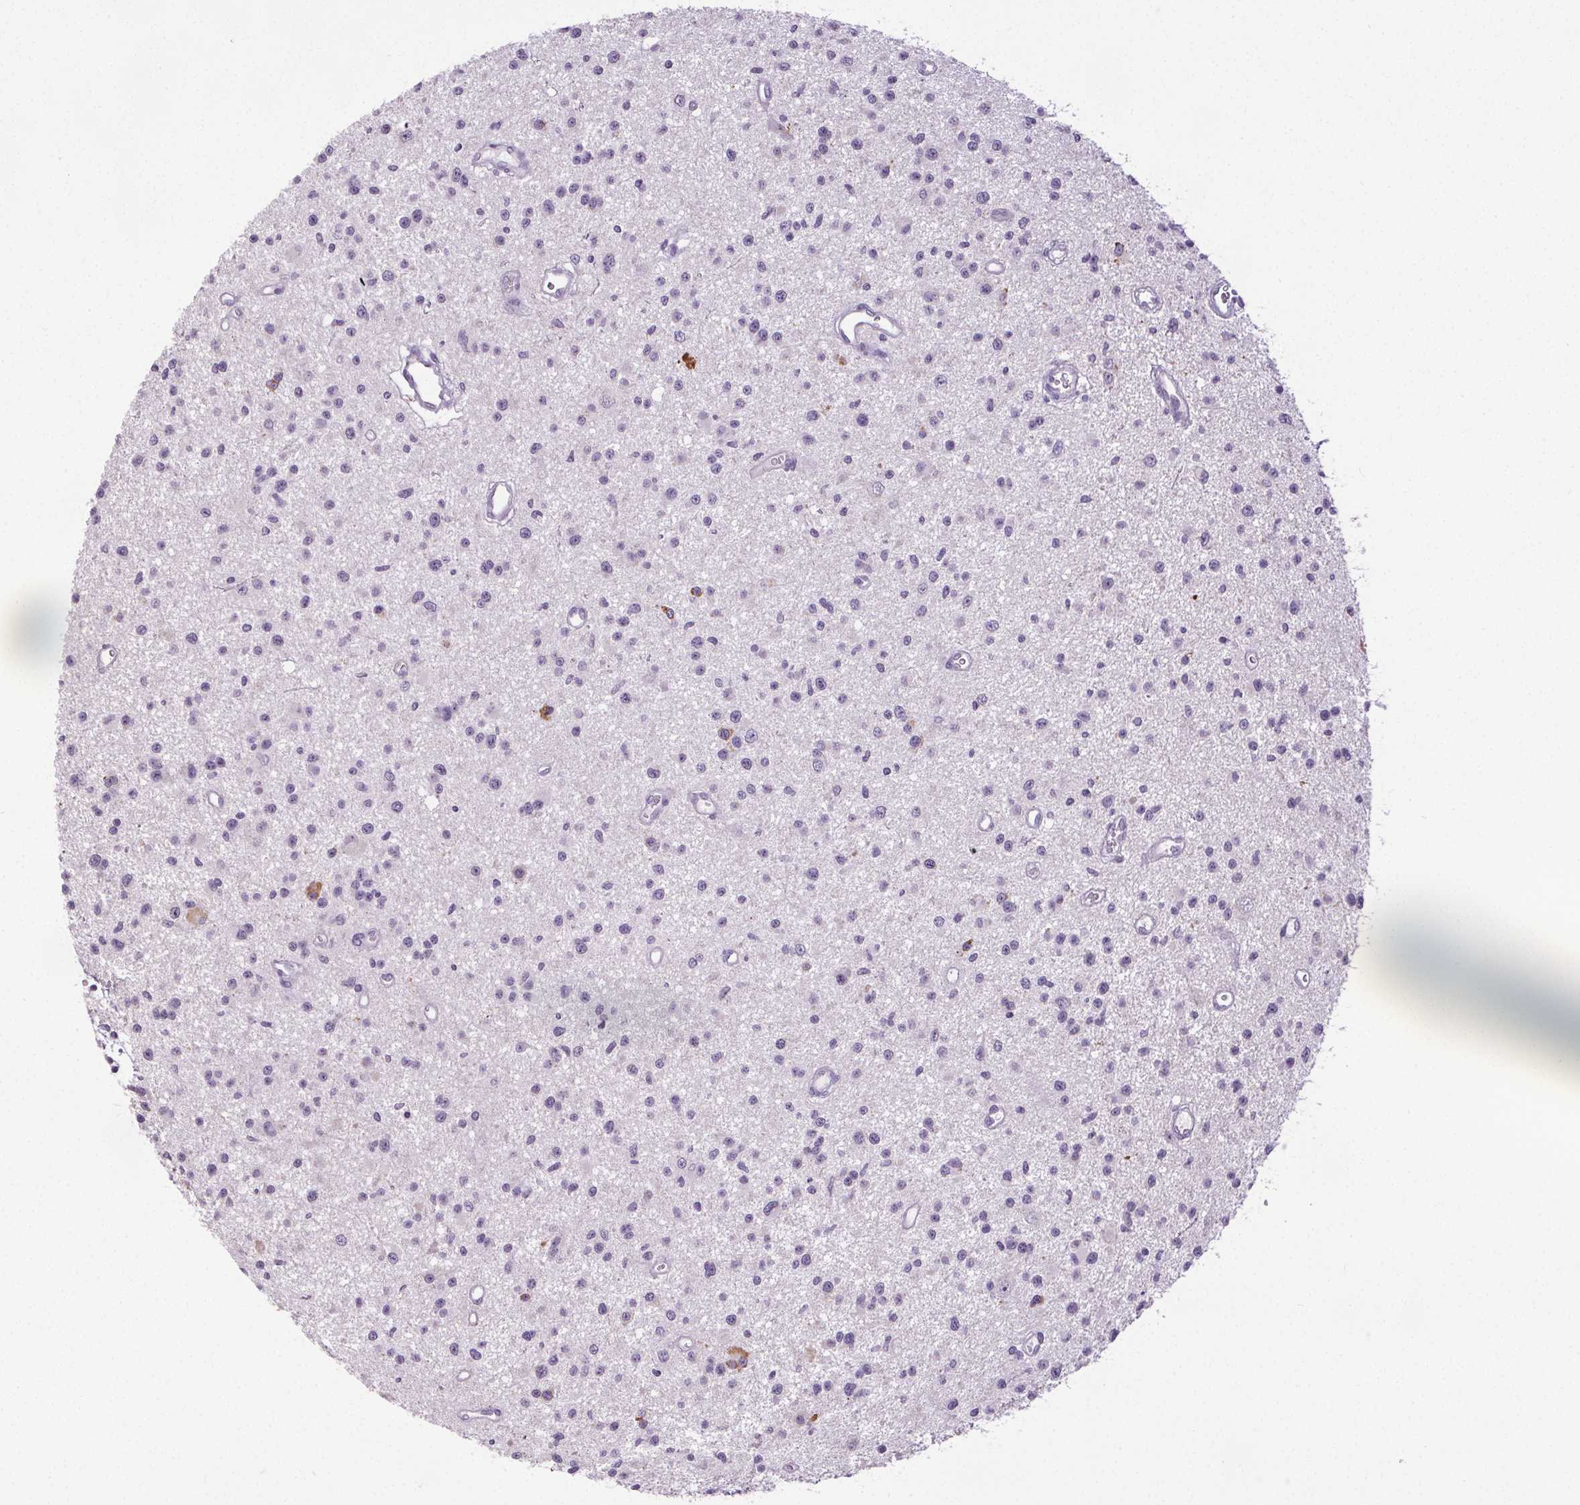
{"staining": {"intensity": "negative", "quantity": "none", "location": "none"}, "tissue": "glioma", "cell_type": "Tumor cells", "image_type": "cancer", "snomed": [{"axis": "morphology", "description": "Glioma, malignant, Low grade"}, {"axis": "topography", "description": "Brain"}], "caption": "High power microscopy photomicrograph of an immunohistochemistry micrograph of malignant glioma (low-grade), revealing no significant staining in tumor cells.", "gene": "GPIHBP1", "patient": {"sex": "male", "age": 43}}